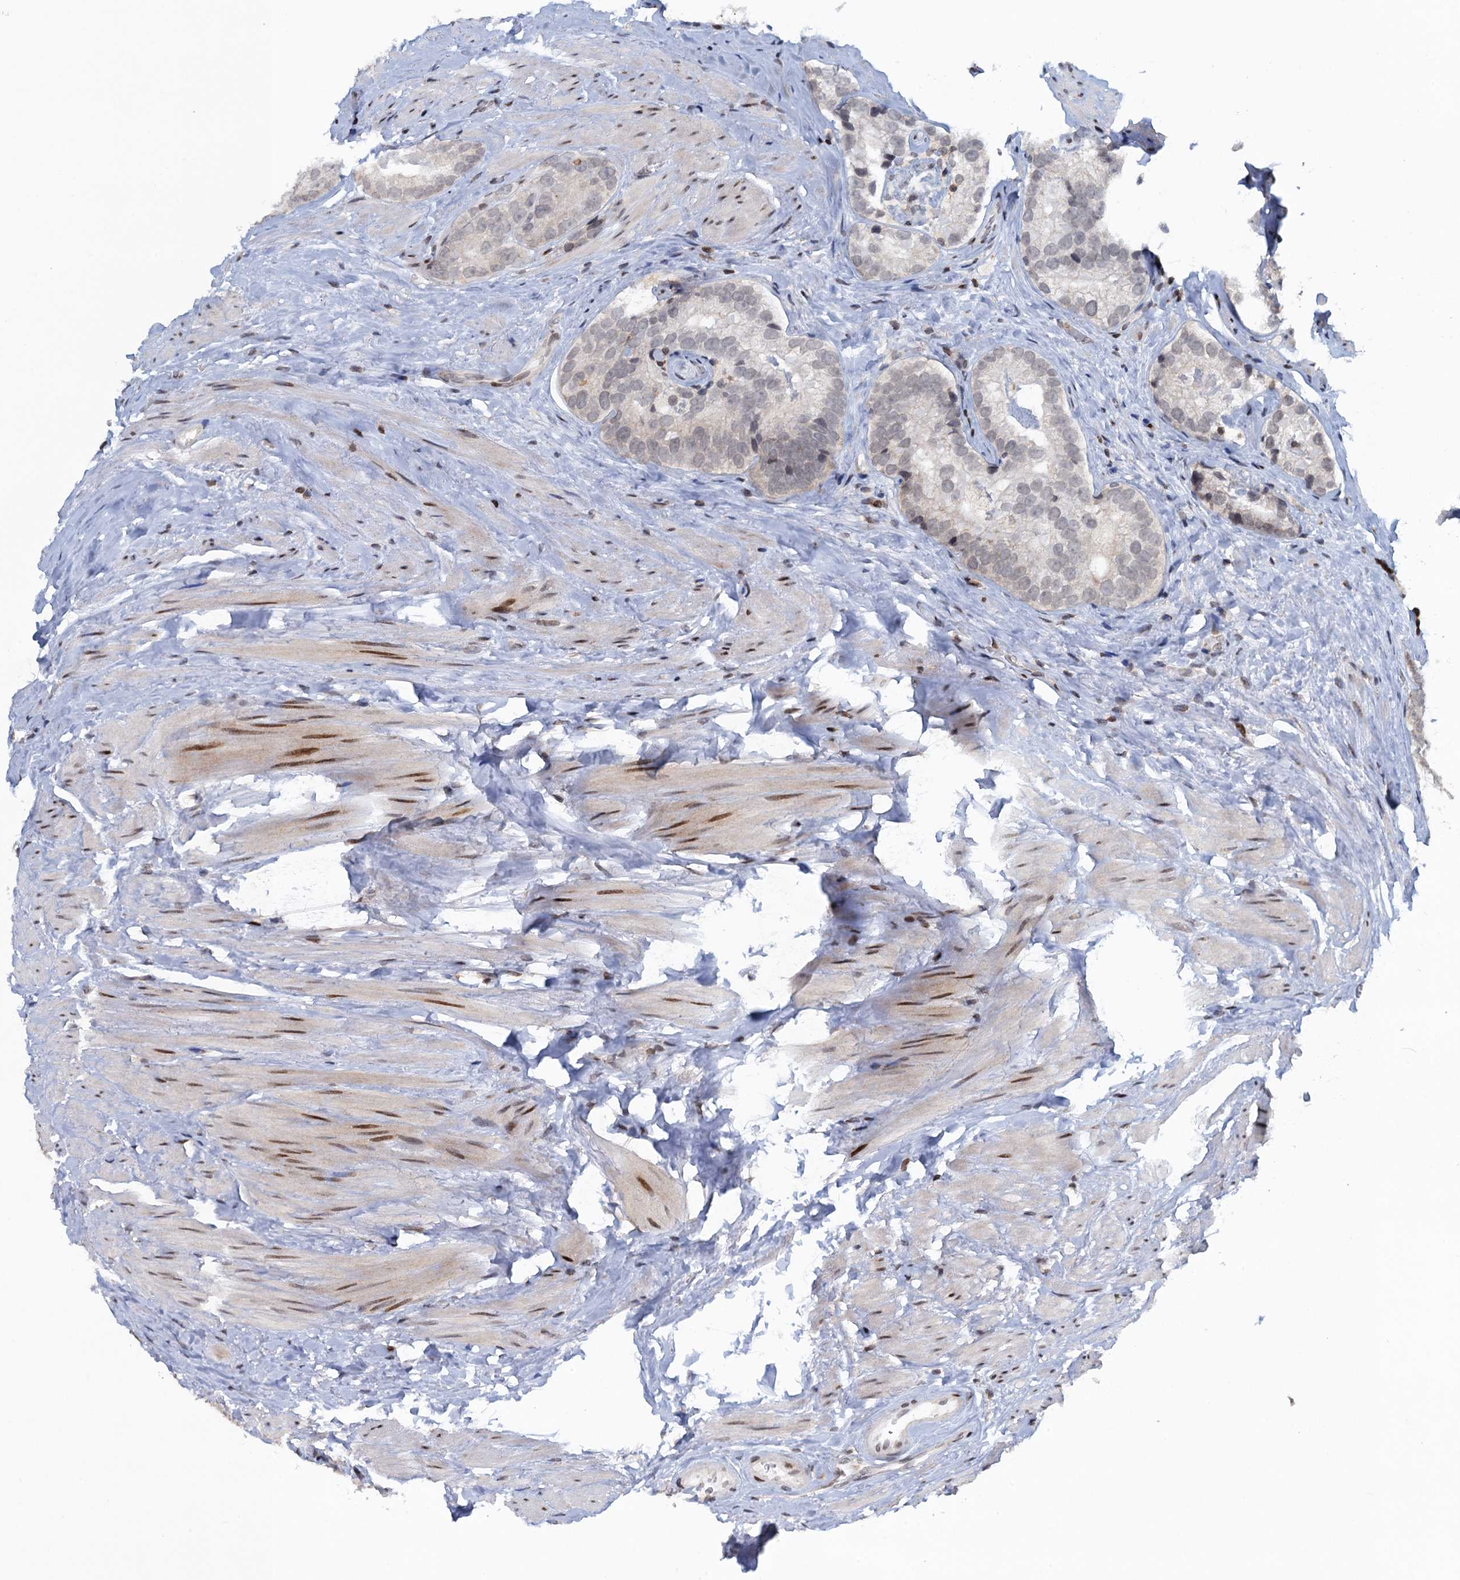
{"staining": {"intensity": "negative", "quantity": "none", "location": "none"}, "tissue": "prostate cancer", "cell_type": "Tumor cells", "image_type": "cancer", "snomed": [{"axis": "morphology", "description": "Adenocarcinoma, High grade"}, {"axis": "topography", "description": "Prostate"}], "caption": "Immunohistochemistry of prostate cancer reveals no positivity in tumor cells.", "gene": "FYB1", "patient": {"sex": "male", "age": 56}}